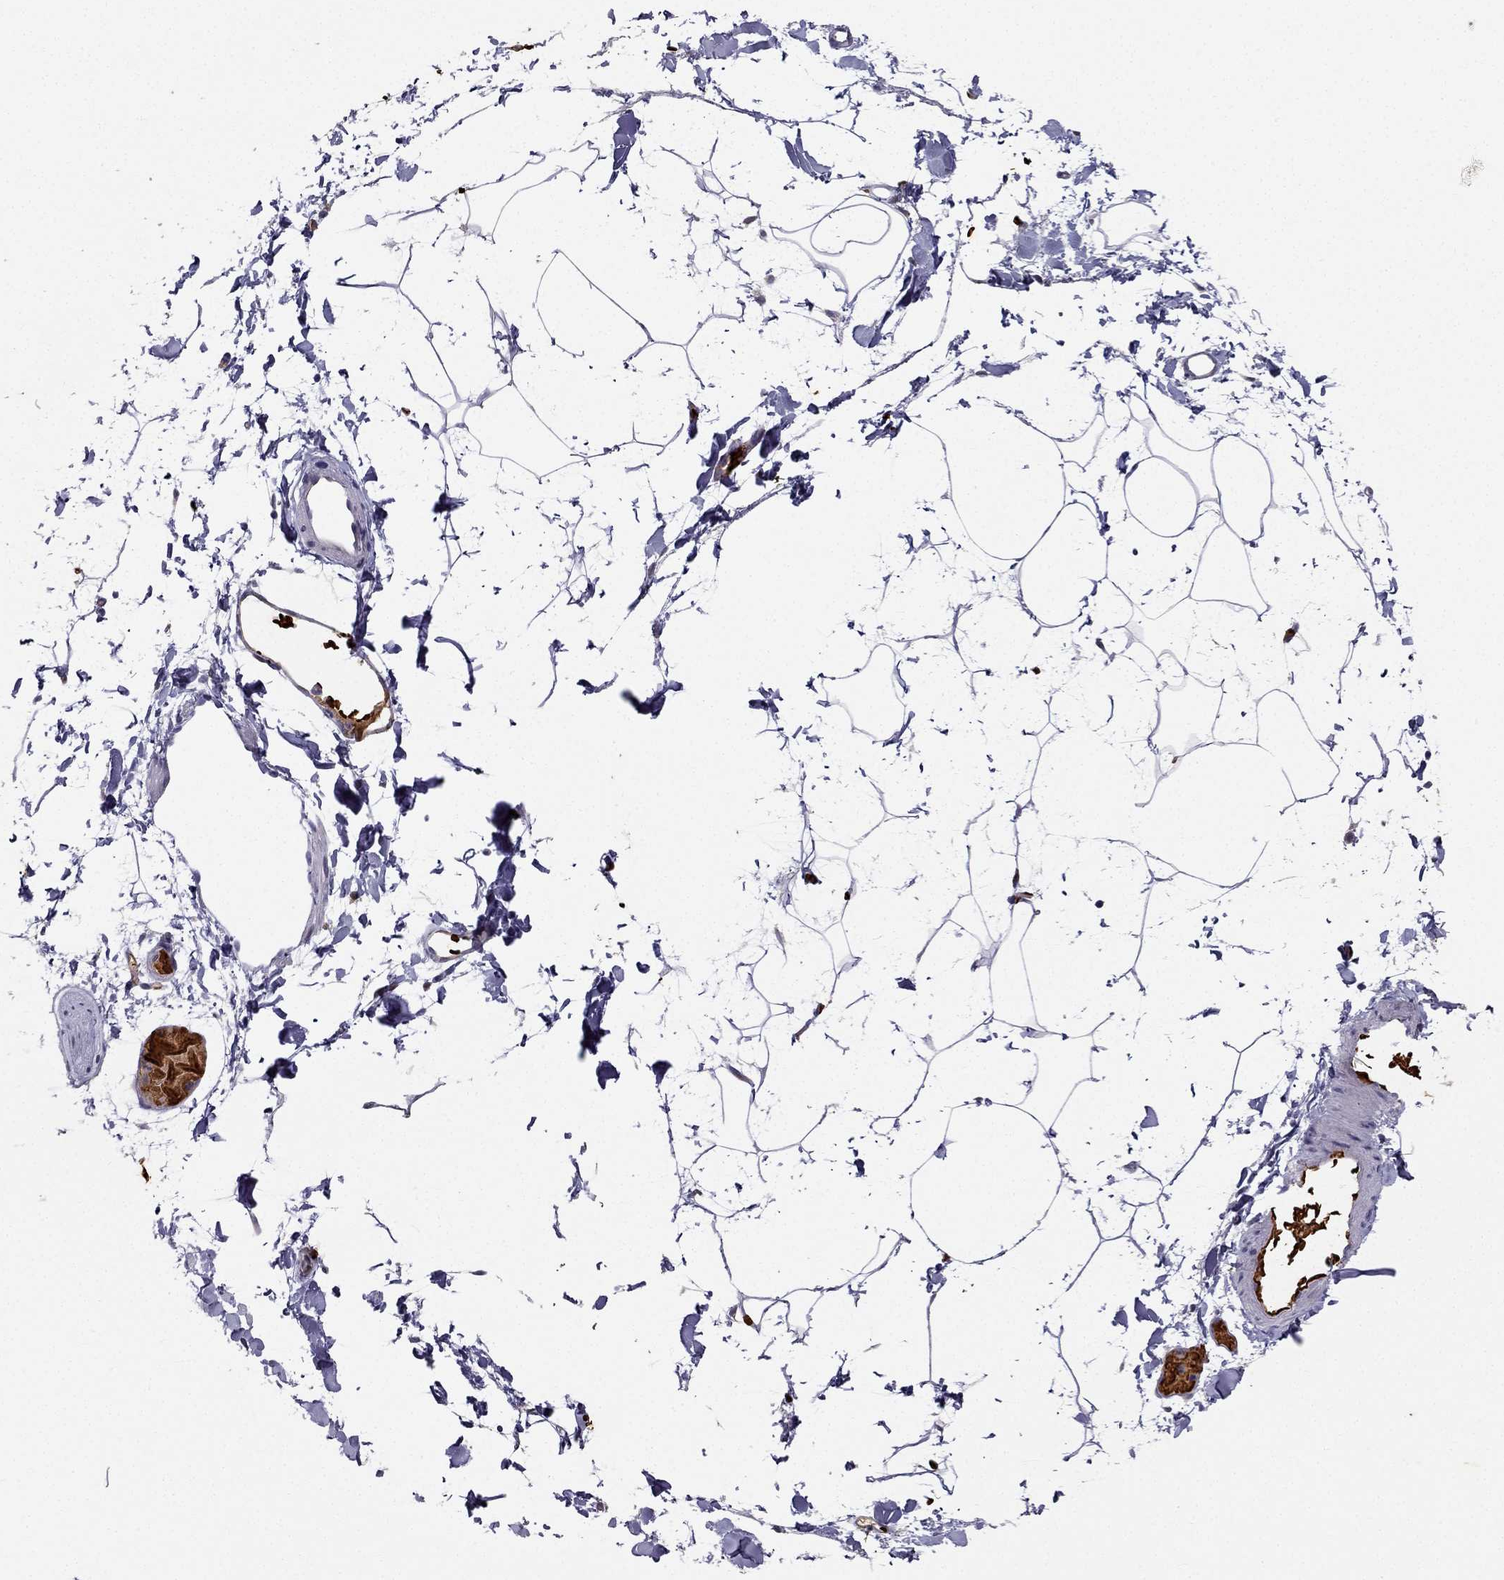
{"staining": {"intensity": "negative", "quantity": "none", "location": "none"}, "tissue": "adipose tissue", "cell_type": "Adipocytes", "image_type": "normal", "snomed": [{"axis": "morphology", "description": "Normal tissue, NOS"}, {"axis": "topography", "description": "Gallbladder"}, {"axis": "topography", "description": "Peripheral nerve tissue"}], "caption": "A high-resolution image shows immunohistochemistry staining of benign adipose tissue, which demonstrates no significant expression in adipocytes. (DAB (3,3'-diaminobenzidine) IHC with hematoxylin counter stain).", "gene": "RSPH14", "patient": {"sex": "female", "age": 45}}